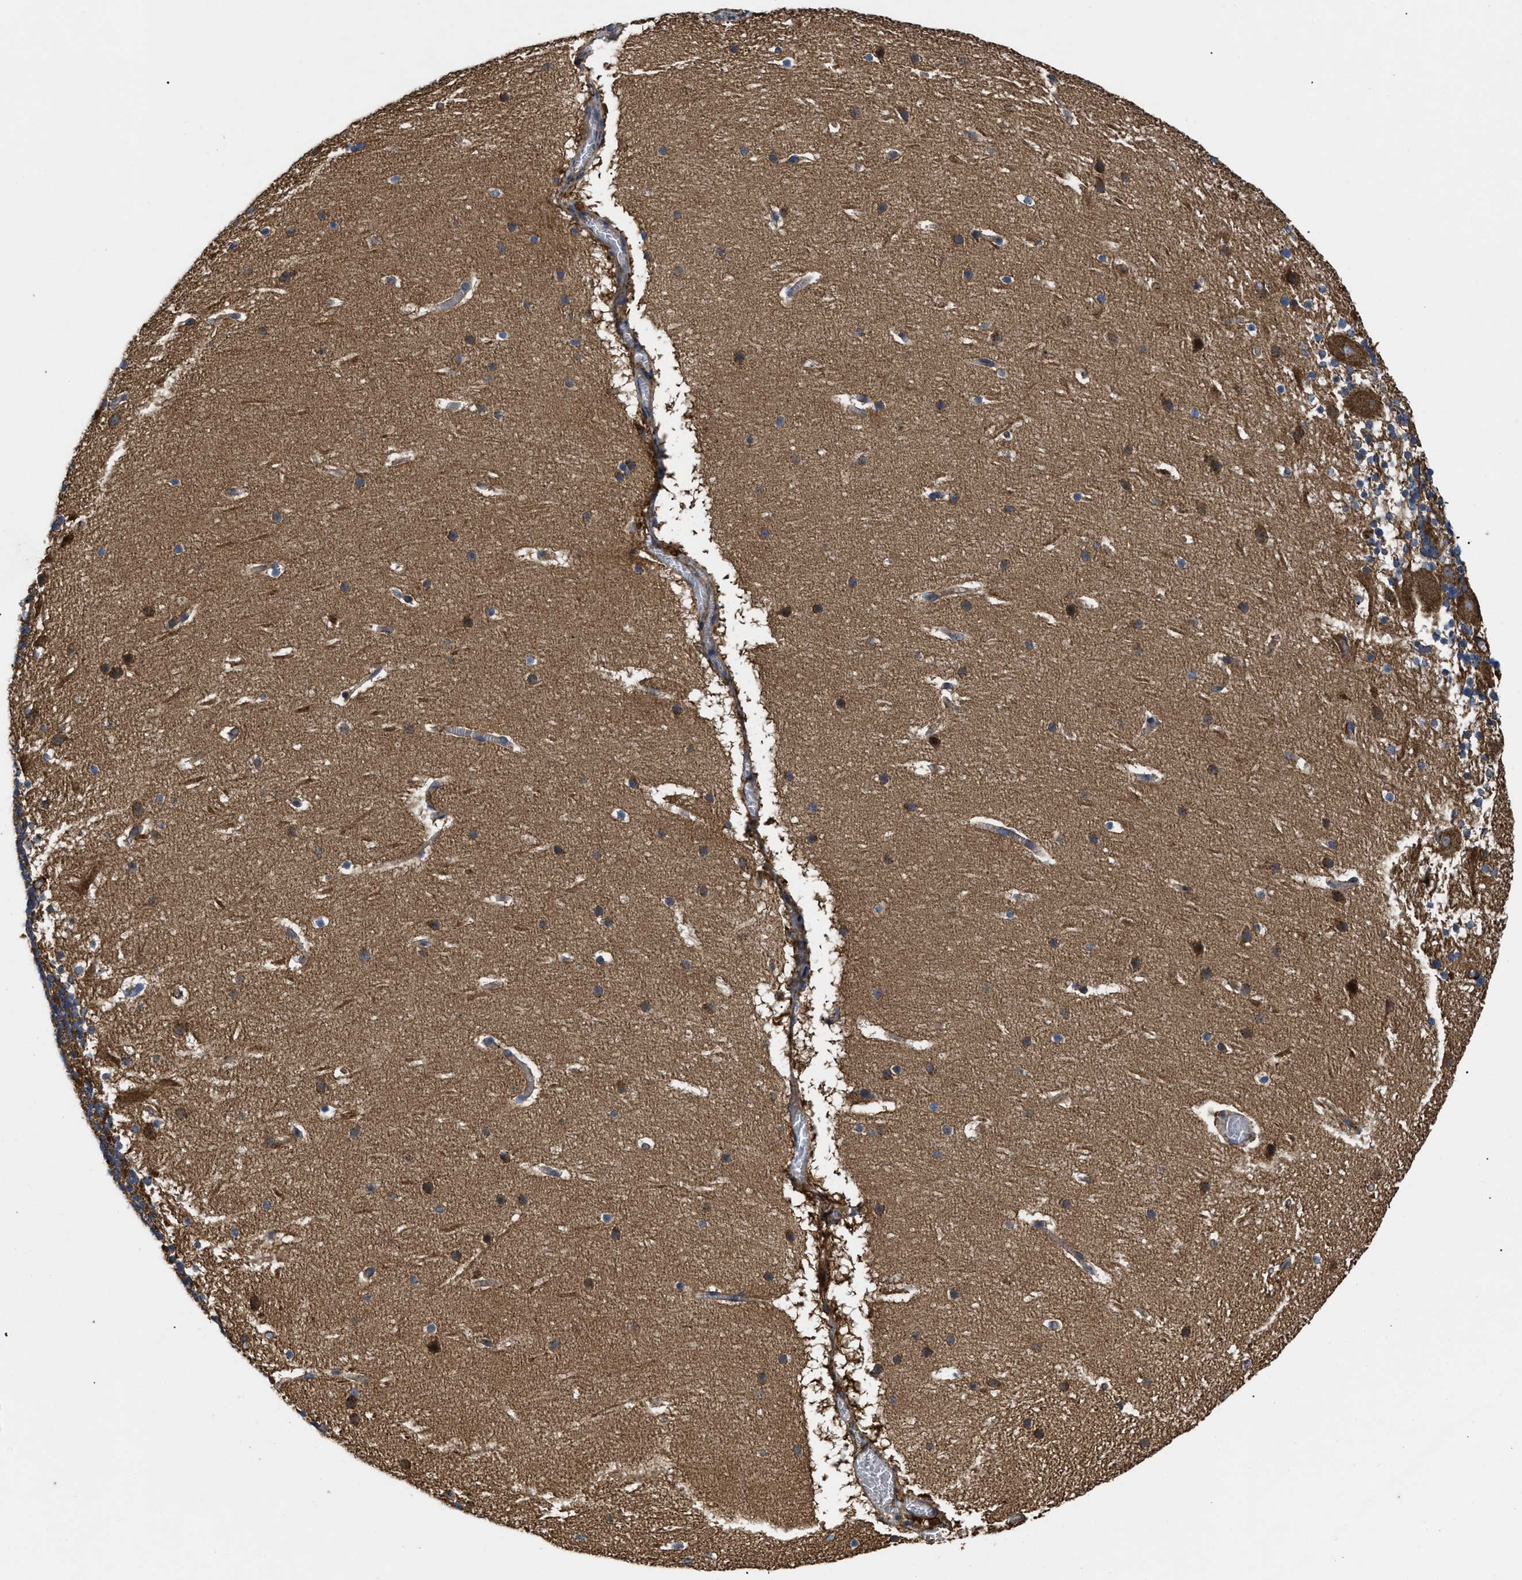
{"staining": {"intensity": "strong", "quantity": "25%-75%", "location": "cytoplasmic/membranous"}, "tissue": "cerebellum", "cell_type": "Cells in granular layer", "image_type": "normal", "snomed": [{"axis": "morphology", "description": "Normal tissue, NOS"}, {"axis": "topography", "description": "Cerebellum"}], "caption": "Immunohistochemistry photomicrograph of benign cerebellum: cerebellum stained using immunohistochemistry (IHC) reveals high levels of strong protein expression localized specifically in the cytoplasmic/membranous of cells in granular layer, appearing as a cytoplasmic/membranous brown color.", "gene": "NT5E", "patient": {"sex": "male", "age": 45}}